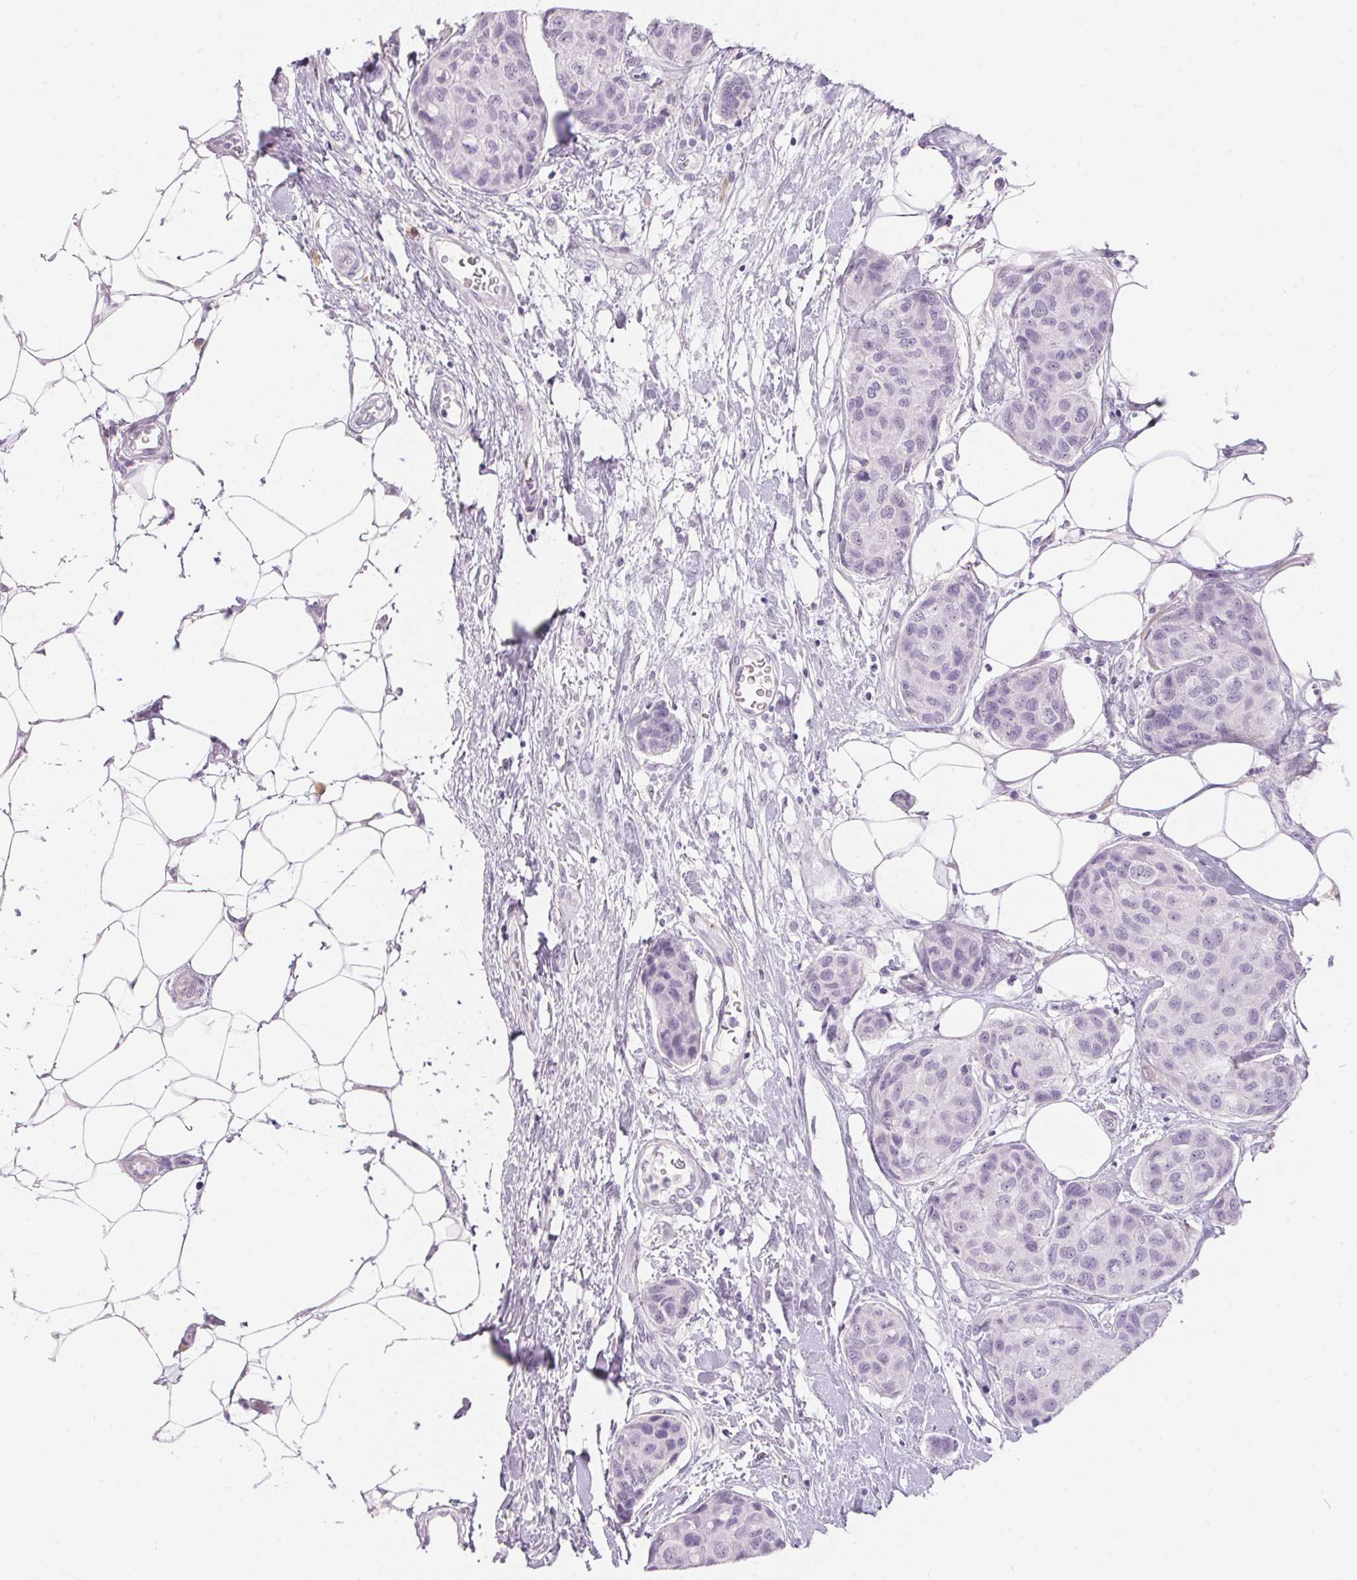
{"staining": {"intensity": "negative", "quantity": "none", "location": "none"}, "tissue": "breast cancer", "cell_type": "Tumor cells", "image_type": "cancer", "snomed": [{"axis": "morphology", "description": "Duct carcinoma"}, {"axis": "topography", "description": "Breast"}], "caption": "This is an immunohistochemistry histopathology image of breast cancer. There is no expression in tumor cells.", "gene": "CADPS", "patient": {"sex": "female", "age": 80}}